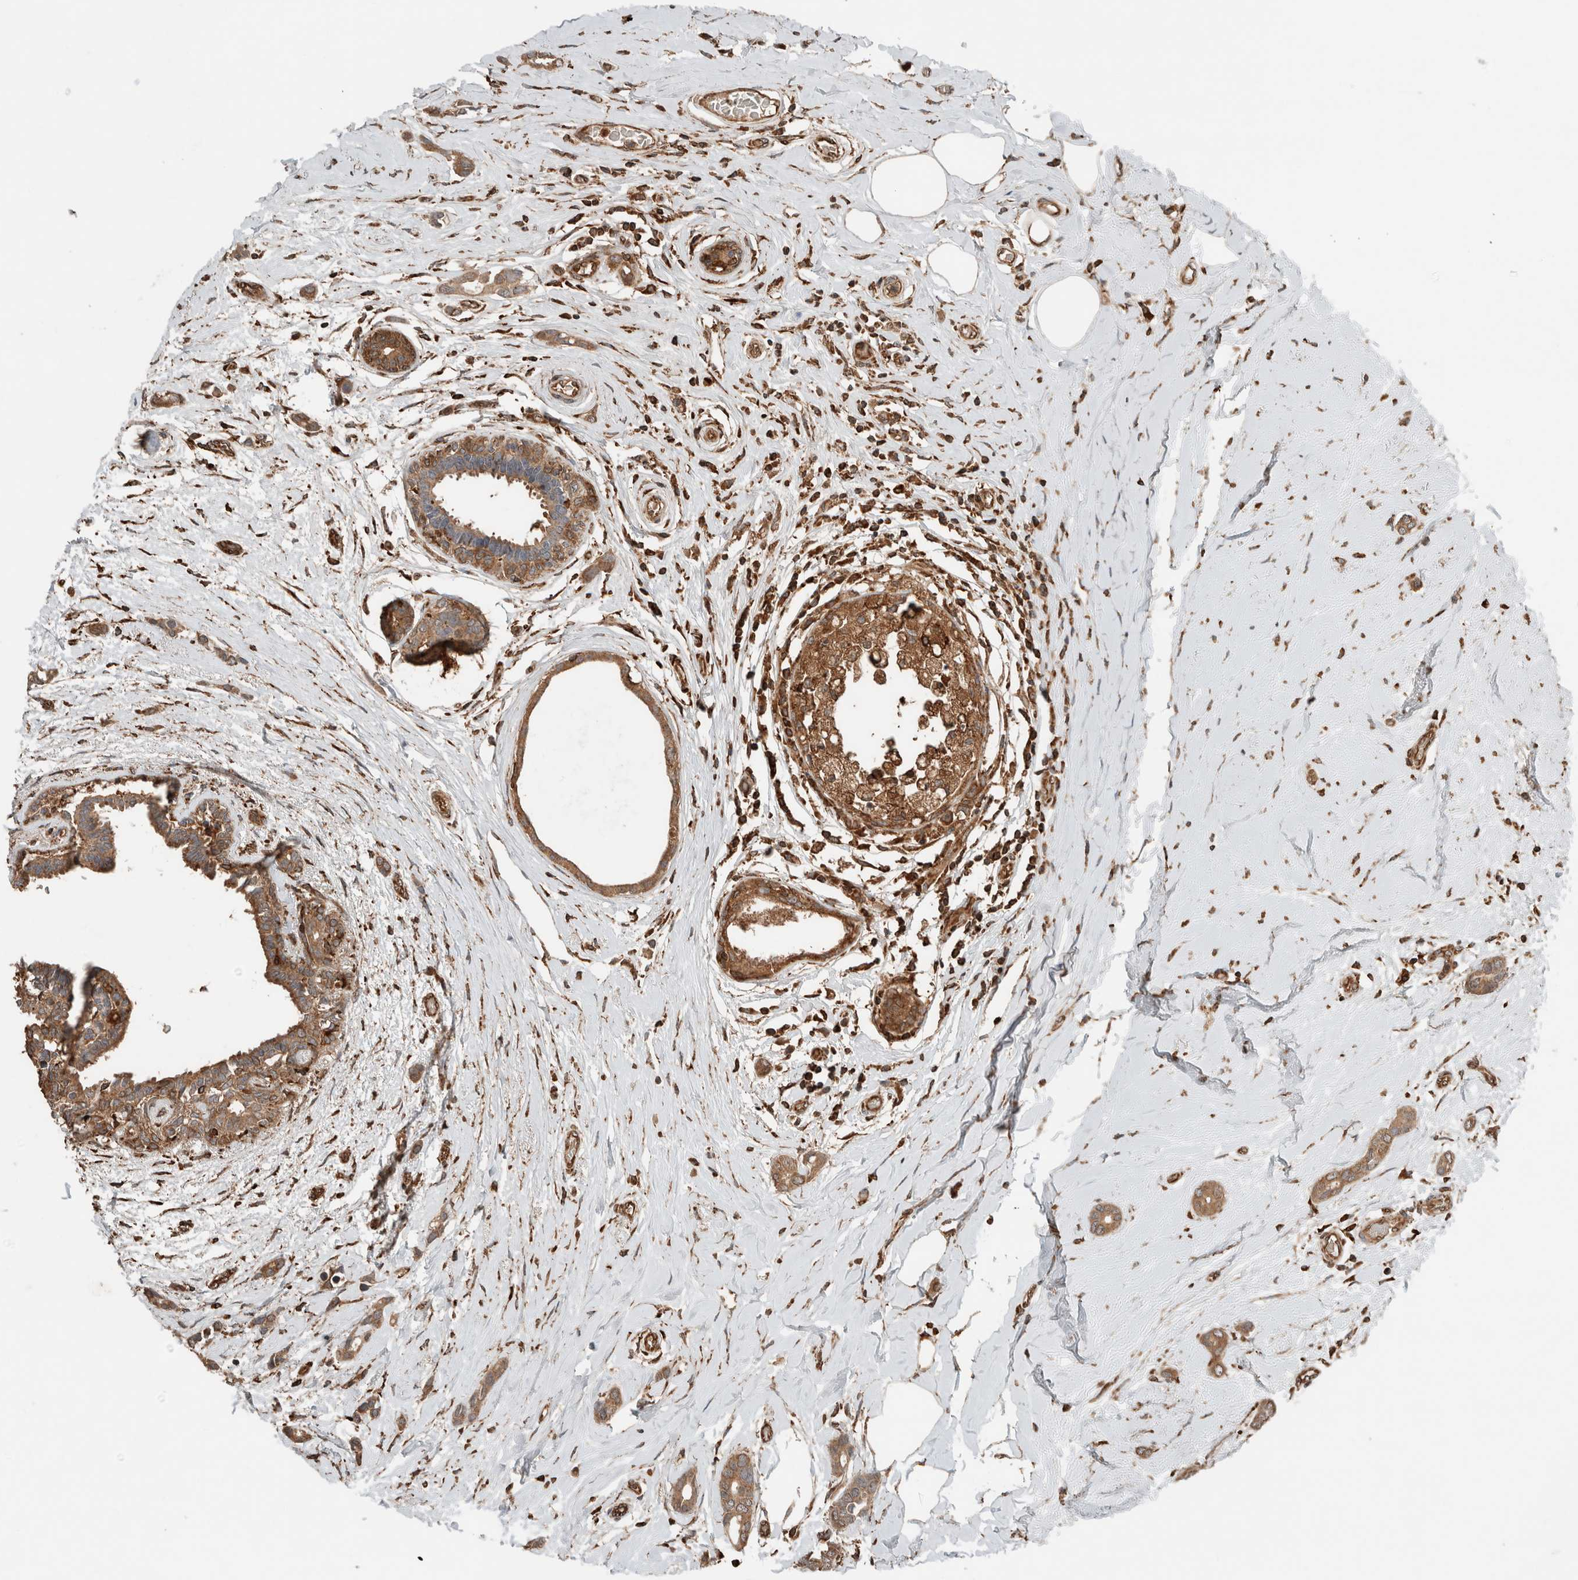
{"staining": {"intensity": "moderate", "quantity": ">75%", "location": "cytoplasmic/membranous"}, "tissue": "breast cancer", "cell_type": "Tumor cells", "image_type": "cancer", "snomed": [{"axis": "morphology", "description": "Duct carcinoma"}, {"axis": "topography", "description": "Breast"}], "caption": "Immunohistochemical staining of breast cancer exhibits medium levels of moderate cytoplasmic/membranous staining in approximately >75% of tumor cells.", "gene": "ERAP2", "patient": {"sex": "female", "age": 55}}